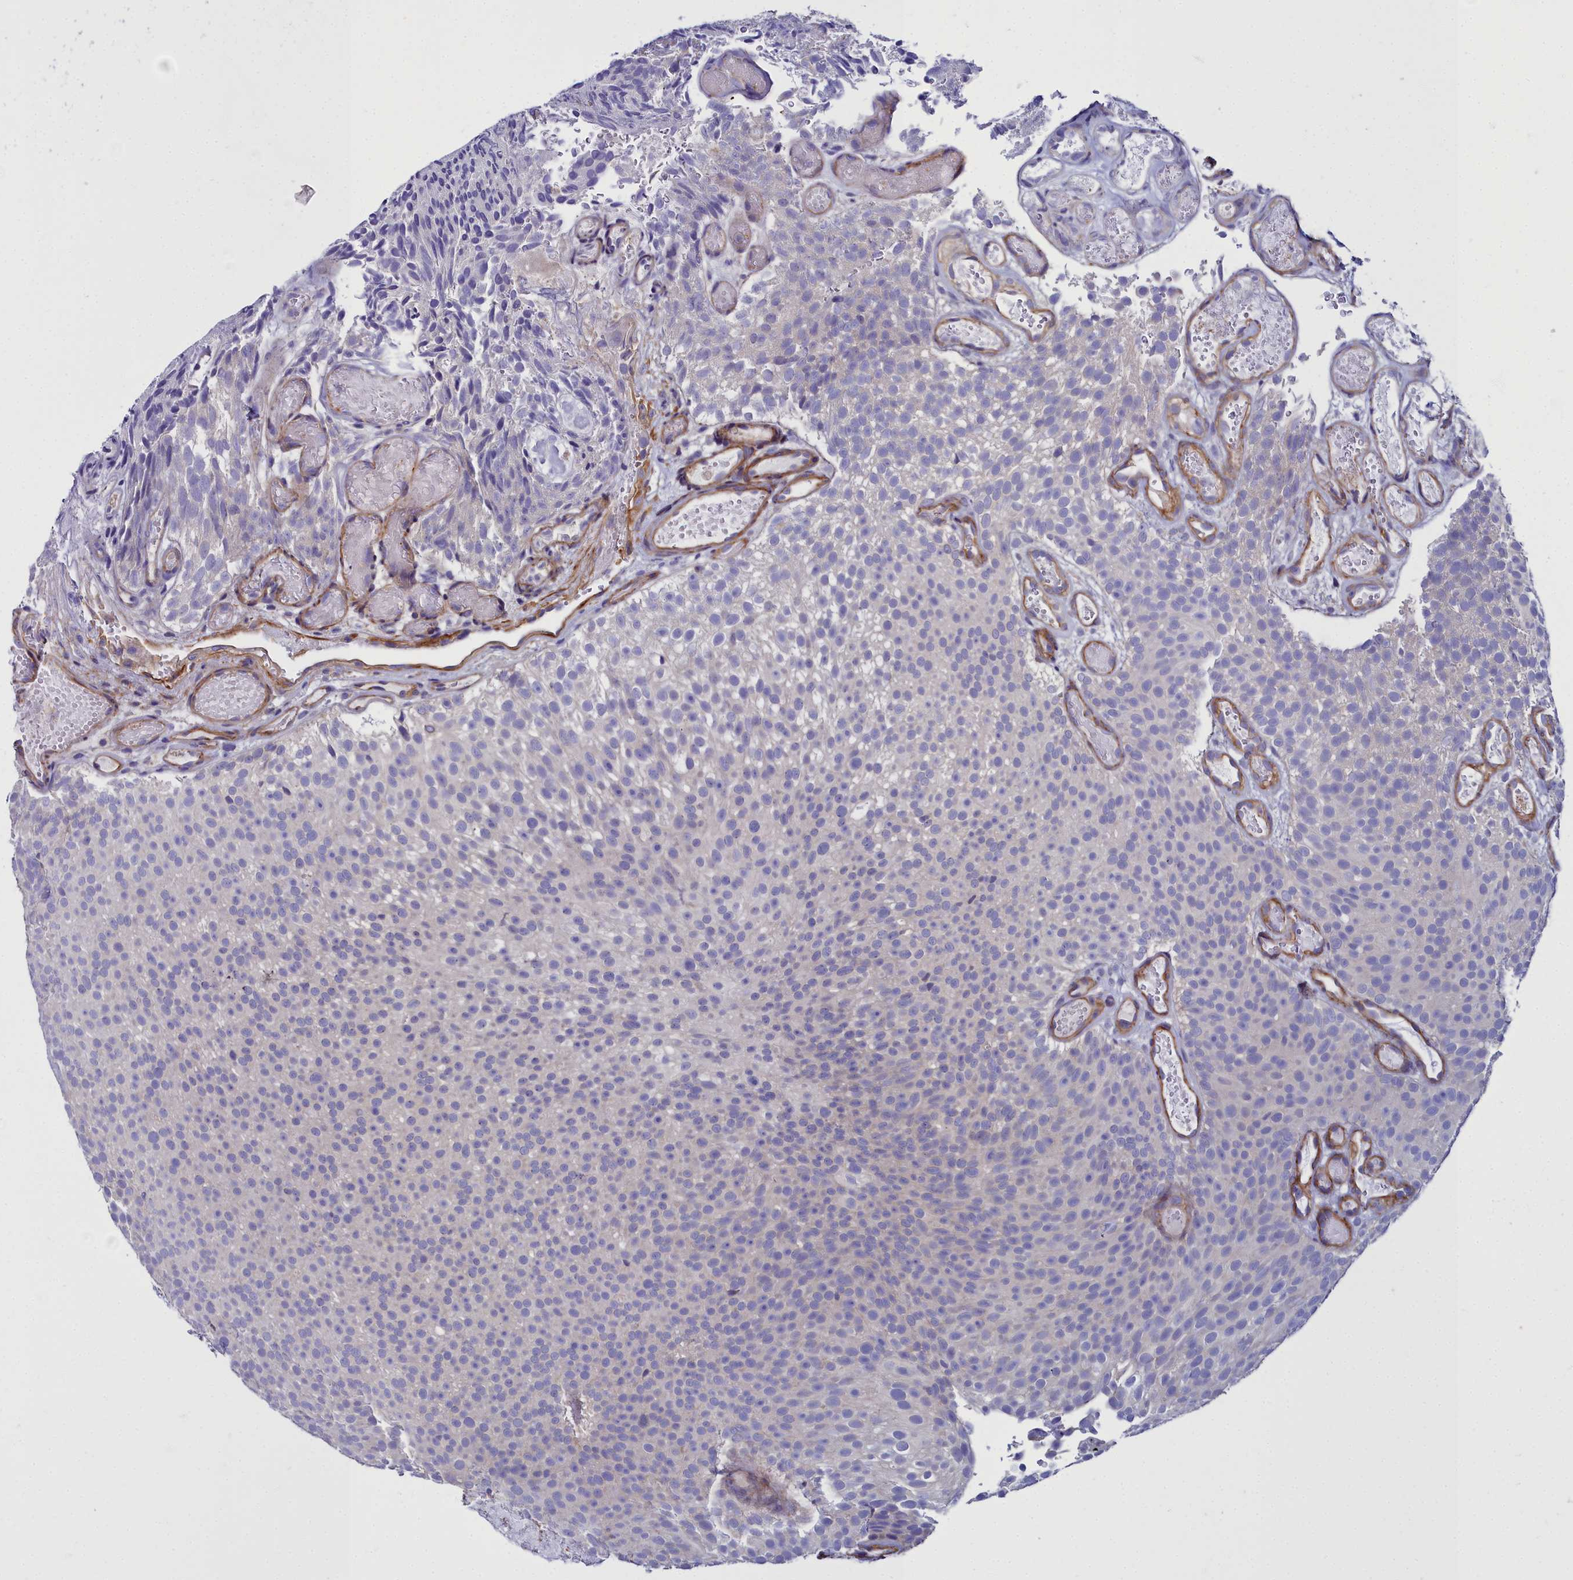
{"staining": {"intensity": "negative", "quantity": "none", "location": "none"}, "tissue": "urothelial cancer", "cell_type": "Tumor cells", "image_type": "cancer", "snomed": [{"axis": "morphology", "description": "Urothelial carcinoma, Low grade"}, {"axis": "topography", "description": "Urinary bladder"}], "caption": "Immunohistochemical staining of human urothelial cancer exhibits no significant staining in tumor cells.", "gene": "FADS3", "patient": {"sex": "male", "age": 78}}